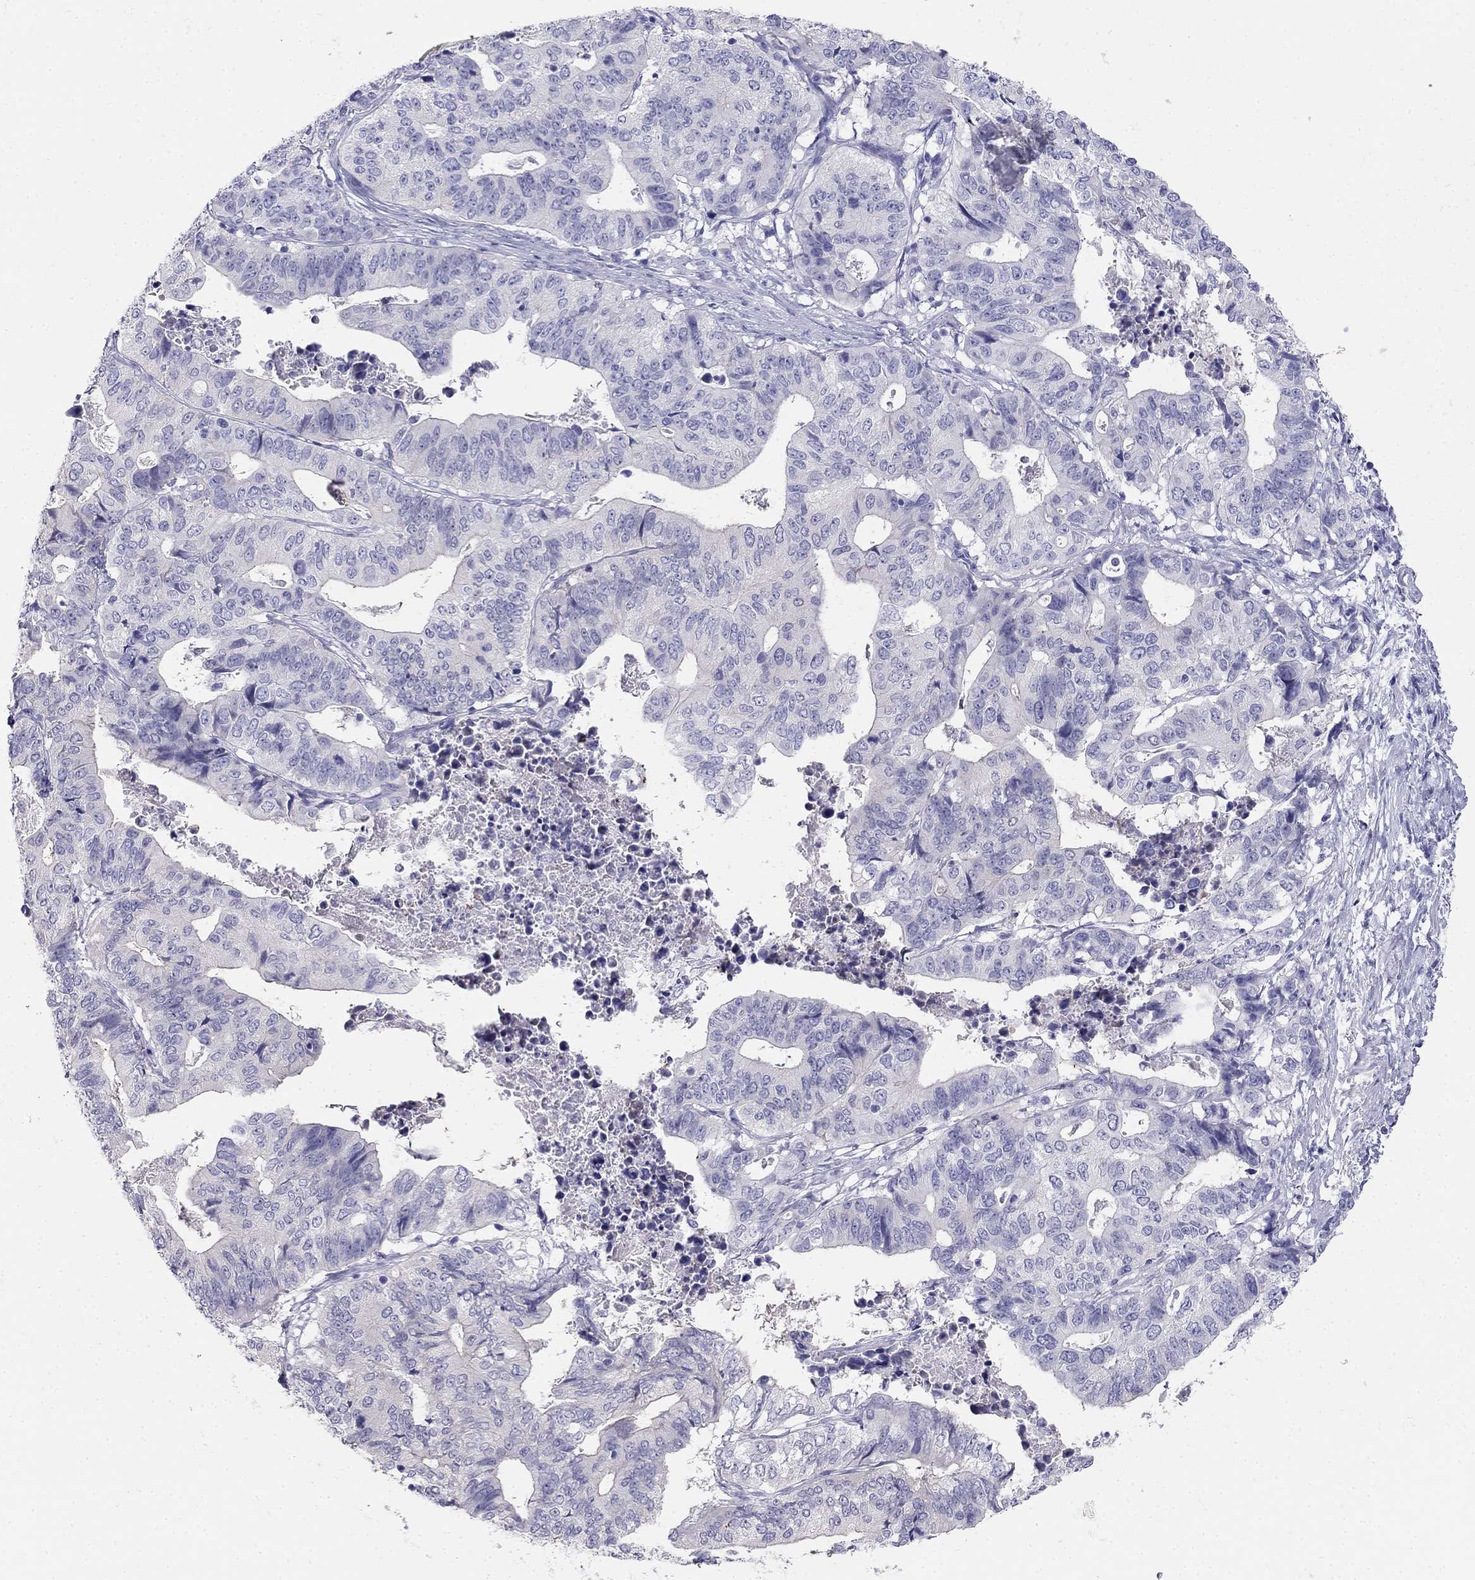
{"staining": {"intensity": "negative", "quantity": "none", "location": "none"}, "tissue": "stomach cancer", "cell_type": "Tumor cells", "image_type": "cancer", "snomed": [{"axis": "morphology", "description": "Adenocarcinoma, NOS"}, {"axis": "topography", "description": "Stomach, upper"}], "caption": "Histopathology image shows no protein staining in tumor cells of stomach cancer (adenocarcinoma) tissue.", "gene": "RFLNA", "patient": {"sex": "female", "age": 67}}